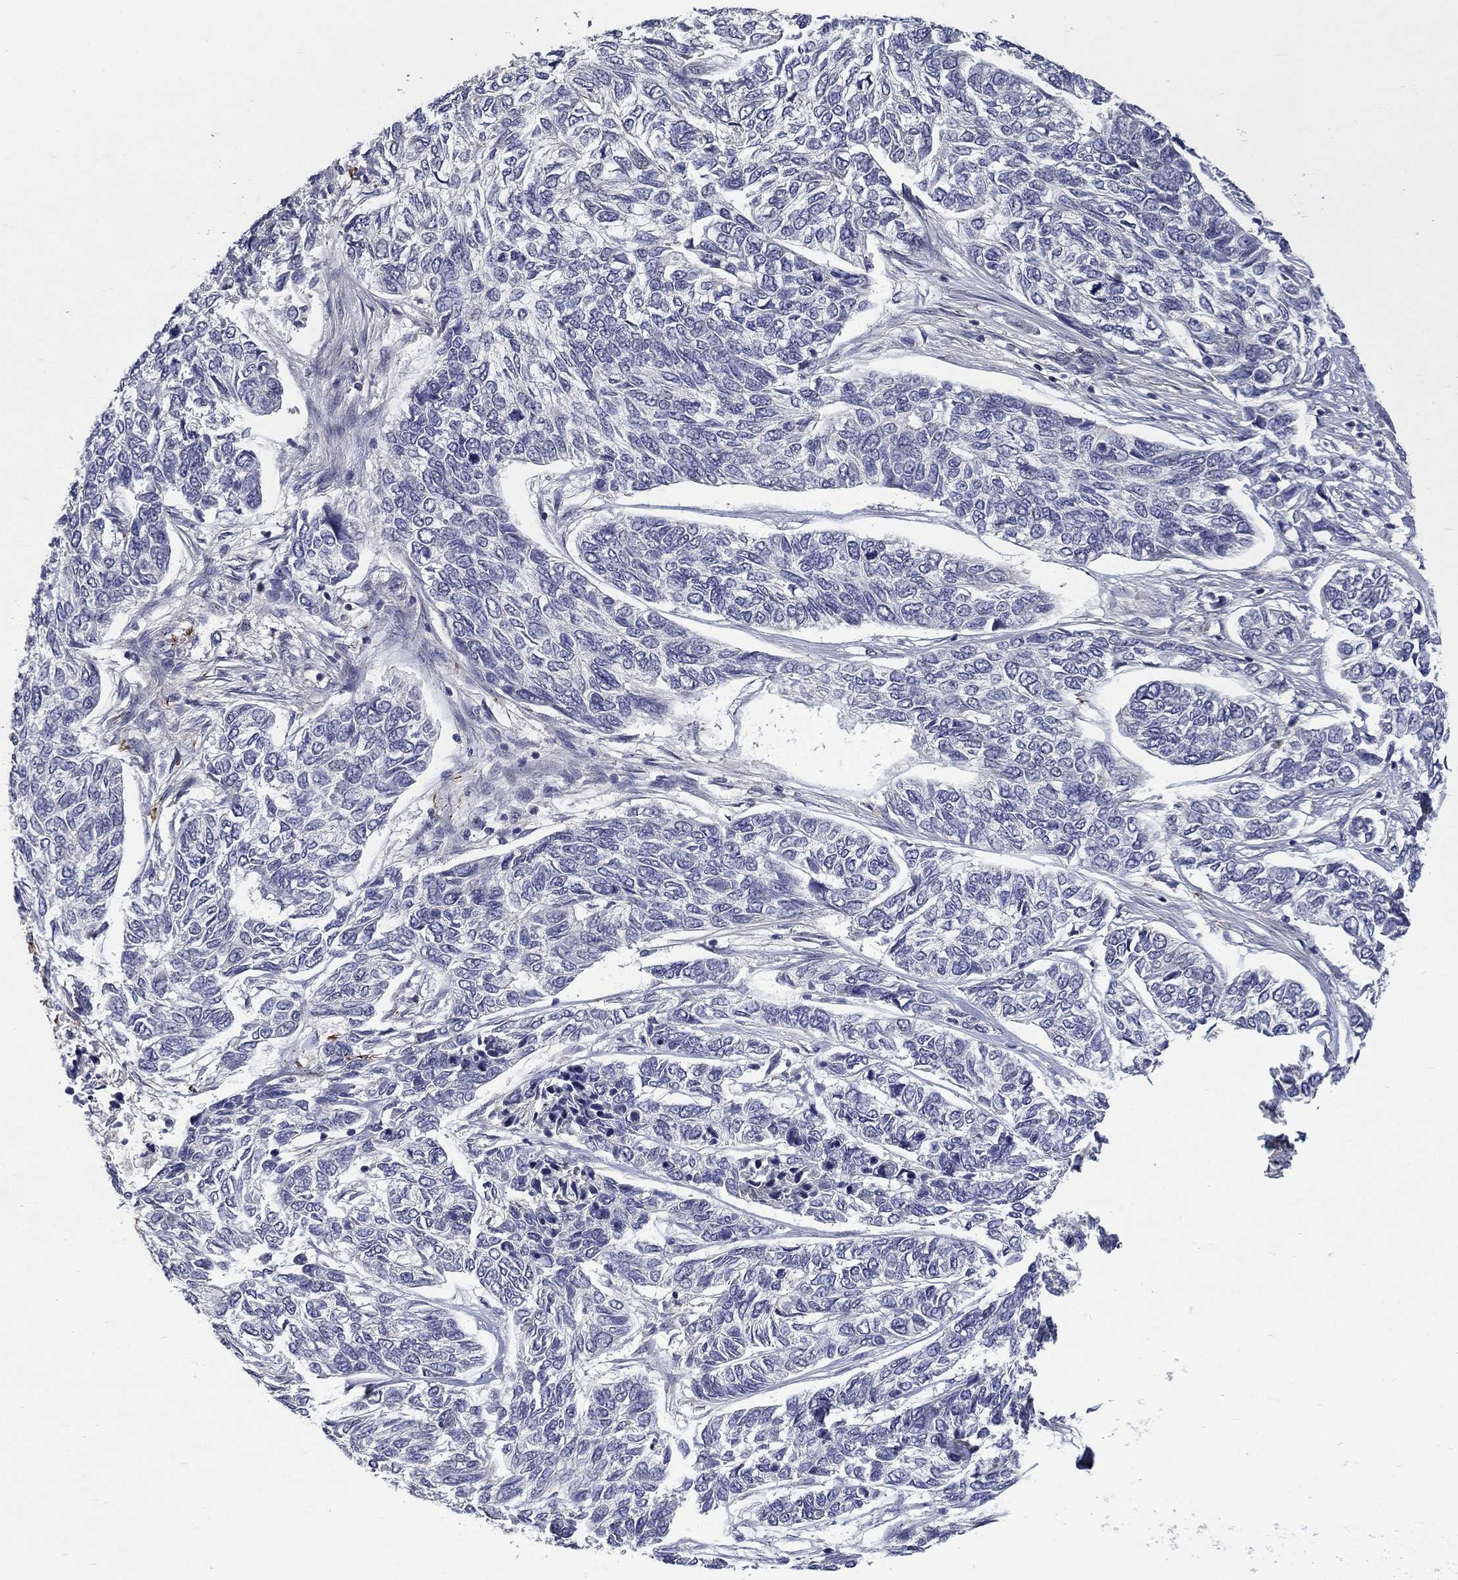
{"staining": {"intensity": "negative", "quantity": "none", "location": "none"}, "tissue": "skin cancer", "cell_type": "Tumor cells", "image_type": "cancer", "snomed": [{"axis": "morphology", "description": "Basal cell carcinoma"}, {"axis": "topography", "description": "Skin"}], "caption": "This is an IHC photomicrograph of human skin cancer. There is no positivity in tumor cells.", "gene": "FAM3B", "patient": {"sex": "female", "age": 65}}